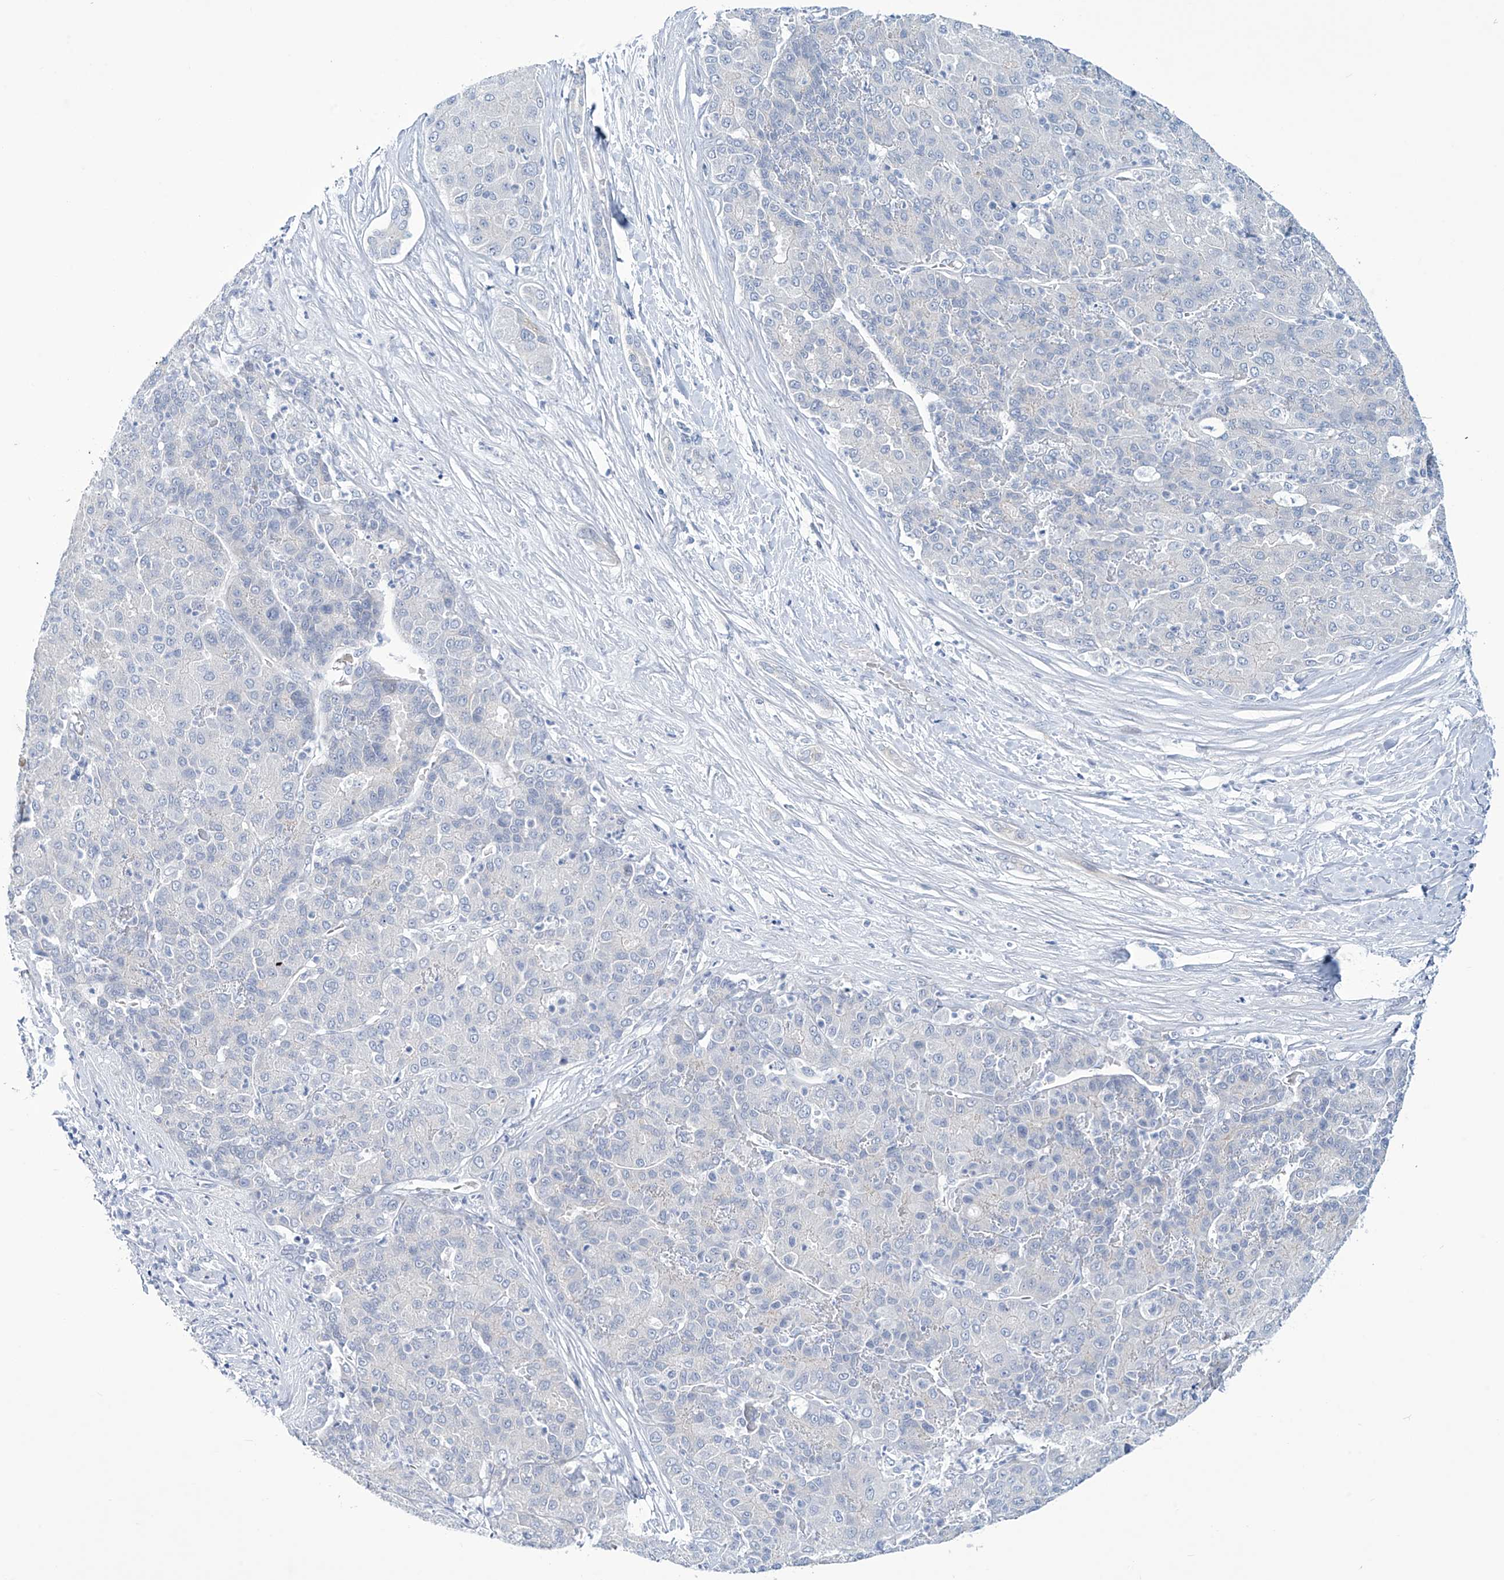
{"staining": {"intensity": "negative", "quantity": "none", "location": "none"}, "tissue": "liver cancer", "cell_type": "Tumor cells", "image_type": "cancer", "snomed": [{"axis": "morphology", "description": "Carcinoma, Hepatocellular, NOS"}, {"axis": "topography", "description": "Liver"}], "caption": "Image shows no significant protein staining in tumor cells of liver cancer.", "gene": "TRIM60", "patient": {"sex": "male", "age": 65}}